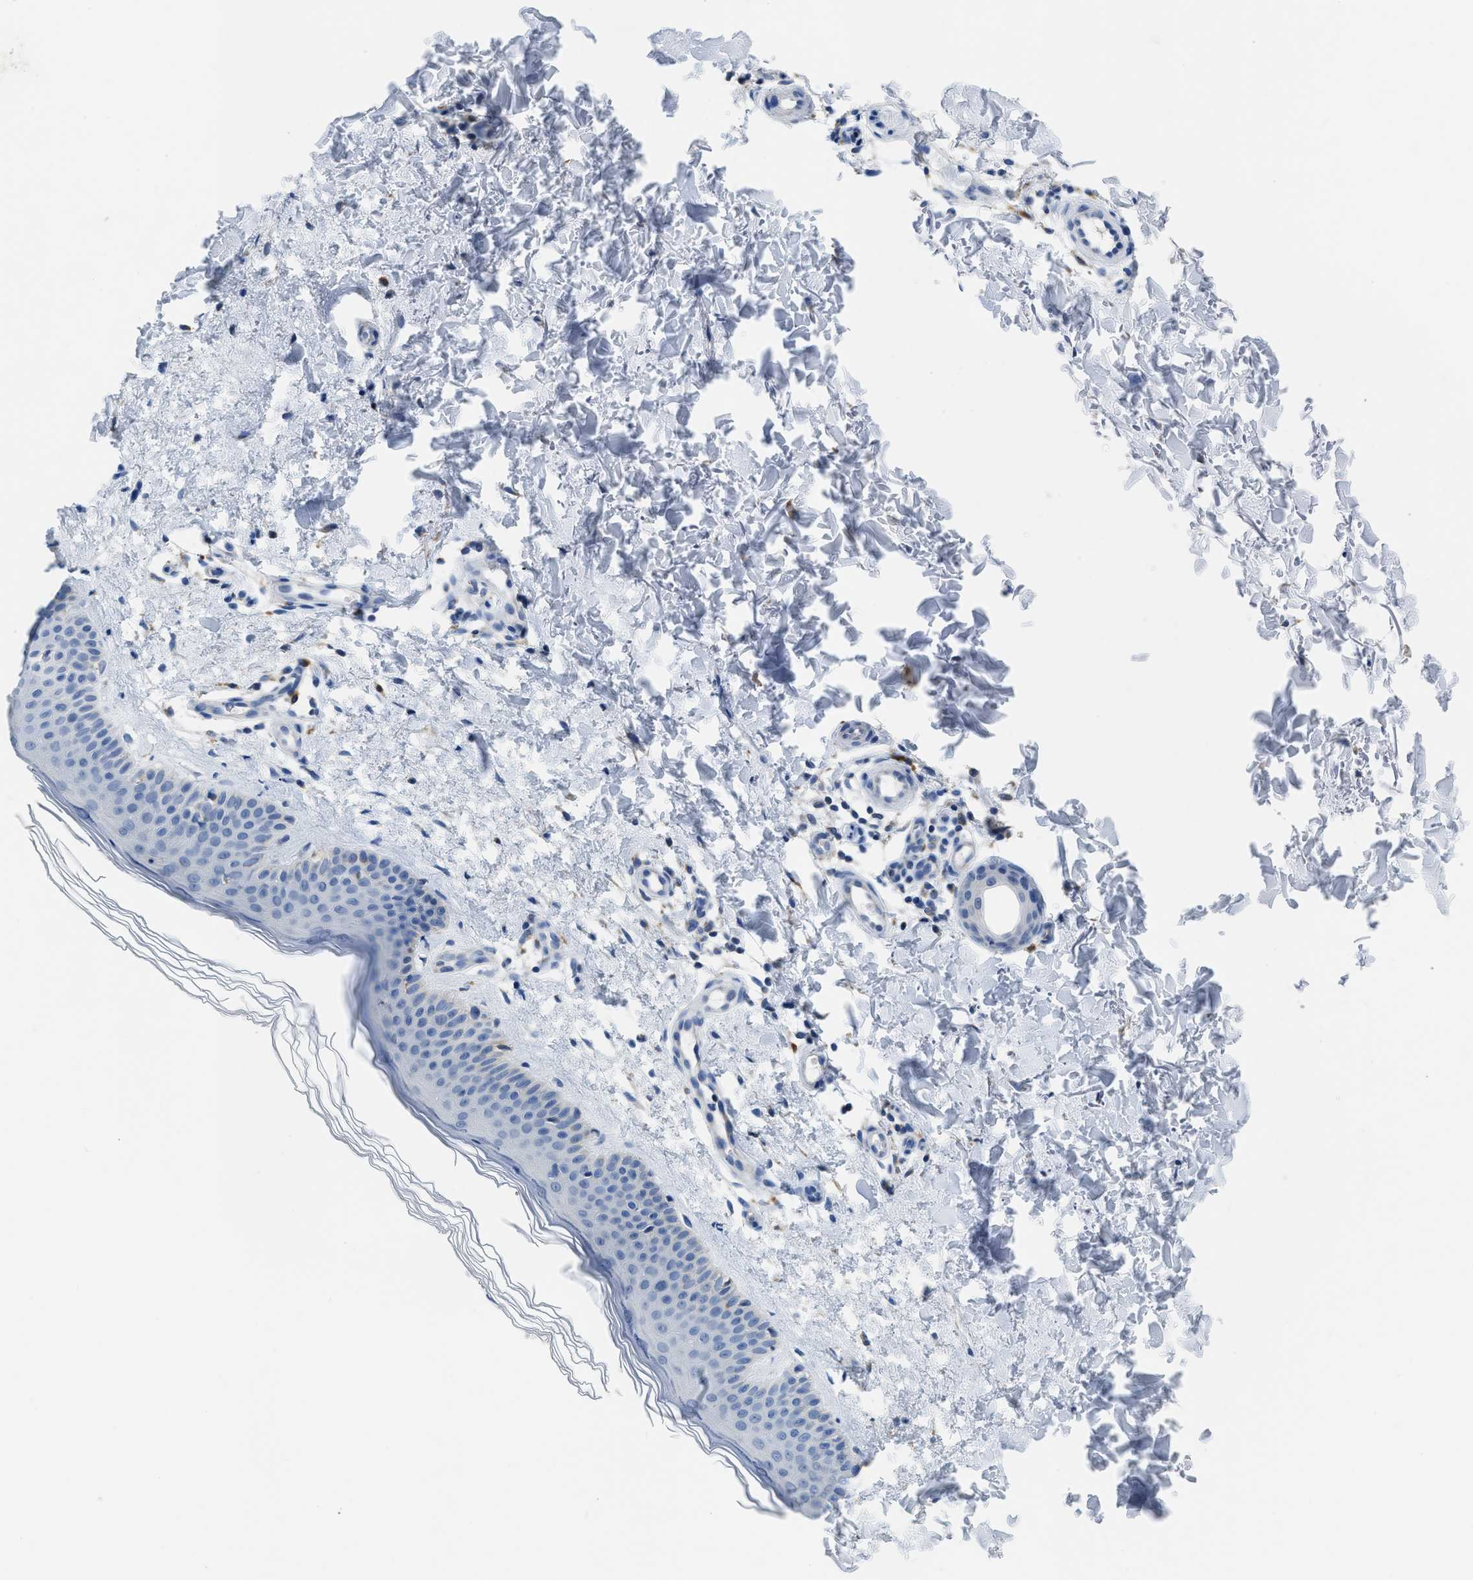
{"staining": {"intensity": "negative", "quantity": "none", "location": "none"}, "tissue": "skin", "cell_type": "Fibroblasts", "image_type": "normal", "snomed": [{"axis": "morphology", "description": "Normal tissue, NOS"}, {"axis": "morphology", "description": "Malignant melanoma, NOS"}, {"axis": "topography", "description": "Skin"}], "caption": "IHC of benign human skin exhibits no expression in fibroblasts. Brightfield microscopy of immunohistochemistry stained with DAB (brown) and hematoxylin (blue), captured at high magnification.", "gene": "ETFA", "patient": {"sex": "male", "age": 83}}